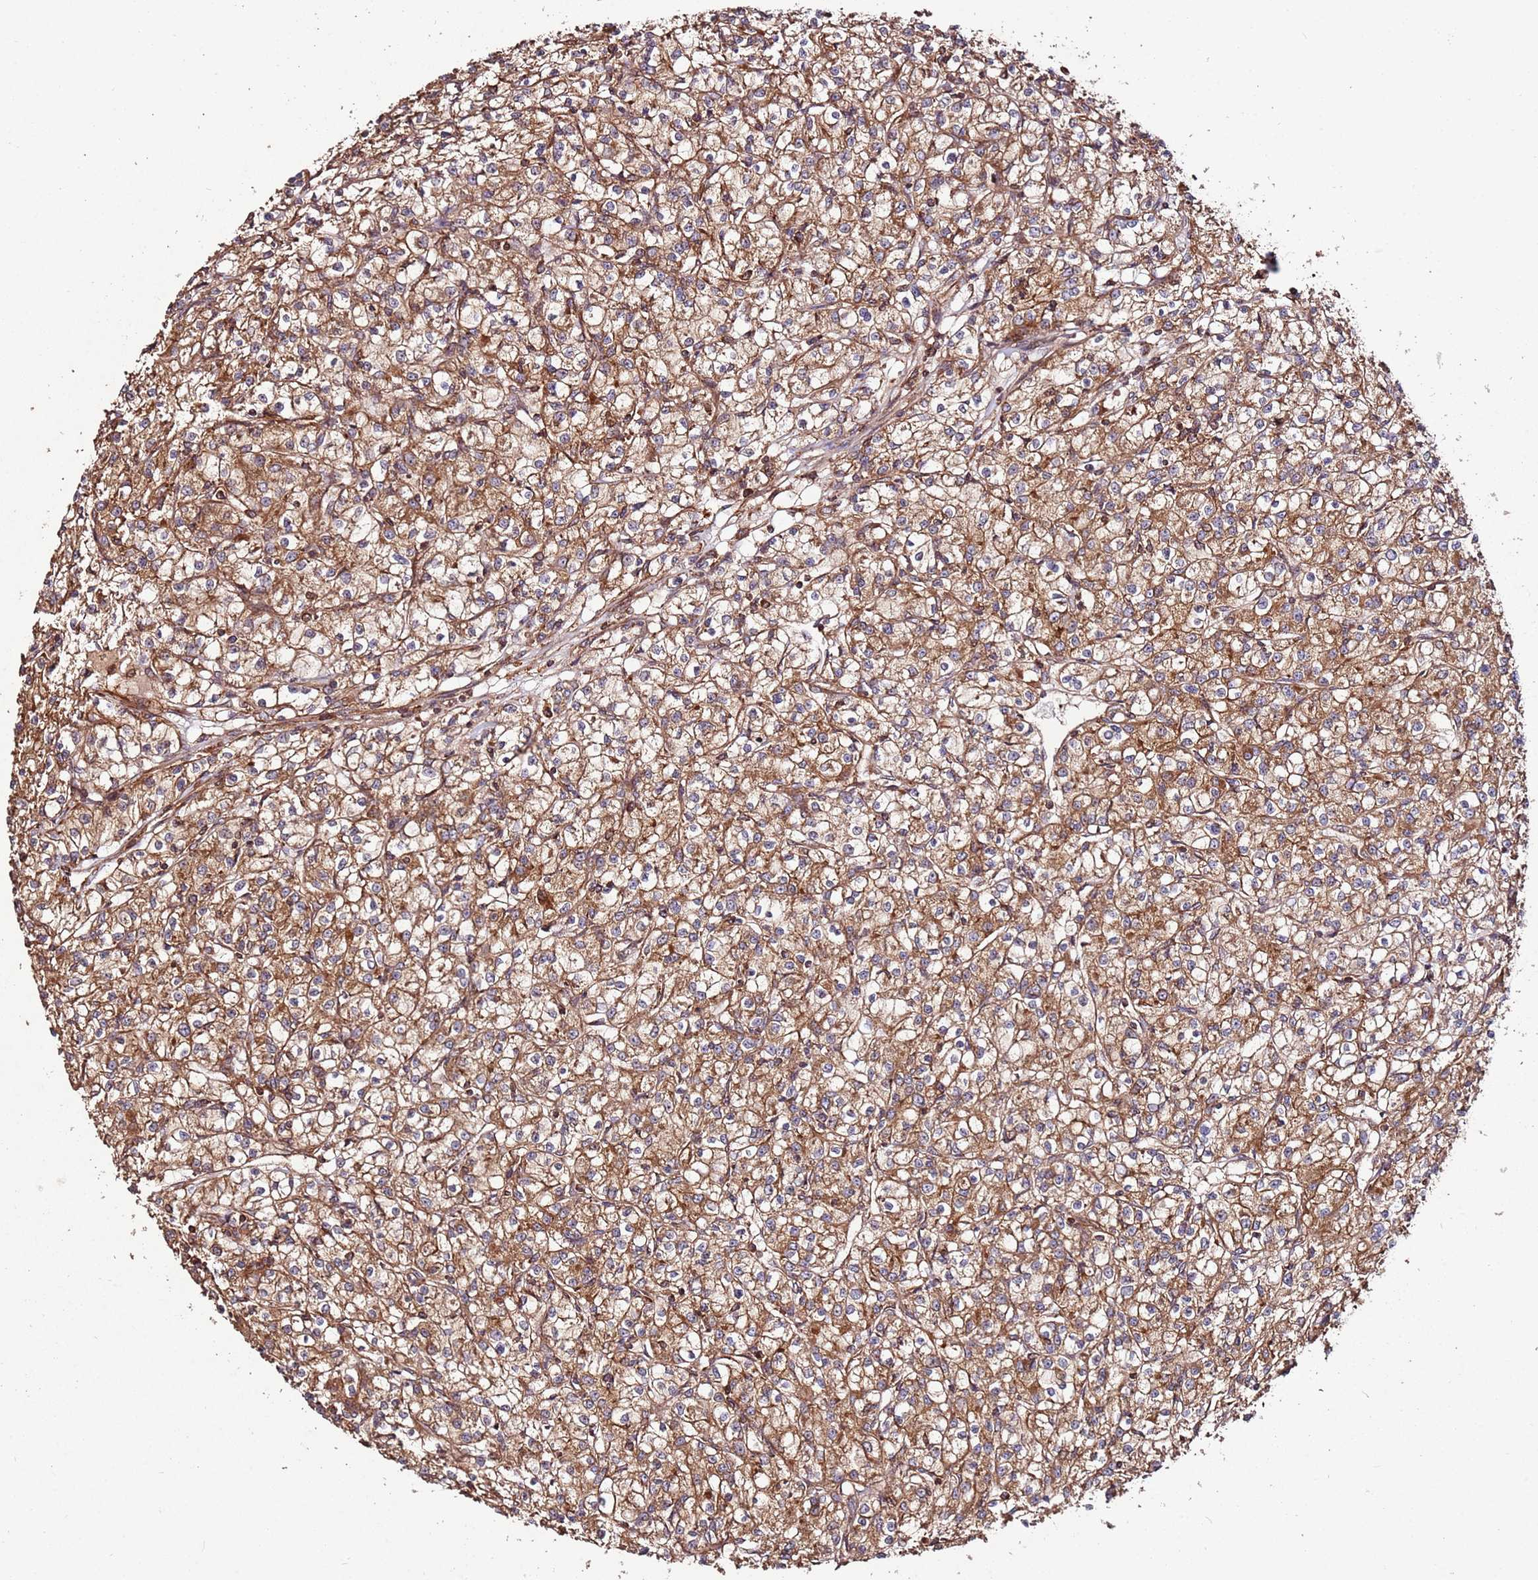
{"staining": {"intensity": "moderate", "quantity": ">75%", "location": "cytoplasmic/membranous"}, "tissue": "renal cancer", "cell_type": "Tumor cells", "image_type": "cancer", "snomed": [{"axis": "morphology", "description": "Adenocarcinoma, NOS"}, {"axis": "topography", "description": "Kidney"}], "caption": "Renal cancer stained with immunohistochemistry (IHC) reveals moderate cytoplasmic/membranous staining in approximately >75% of tumor cells. (Stains: DAB (3,3'-diaminobenzidine) in brown, nuclei in blue, Microscopy: brightfield microscopy at high magnification).", "gene": "FAM186A", "patient": {"sex": "female", "age": 59}}